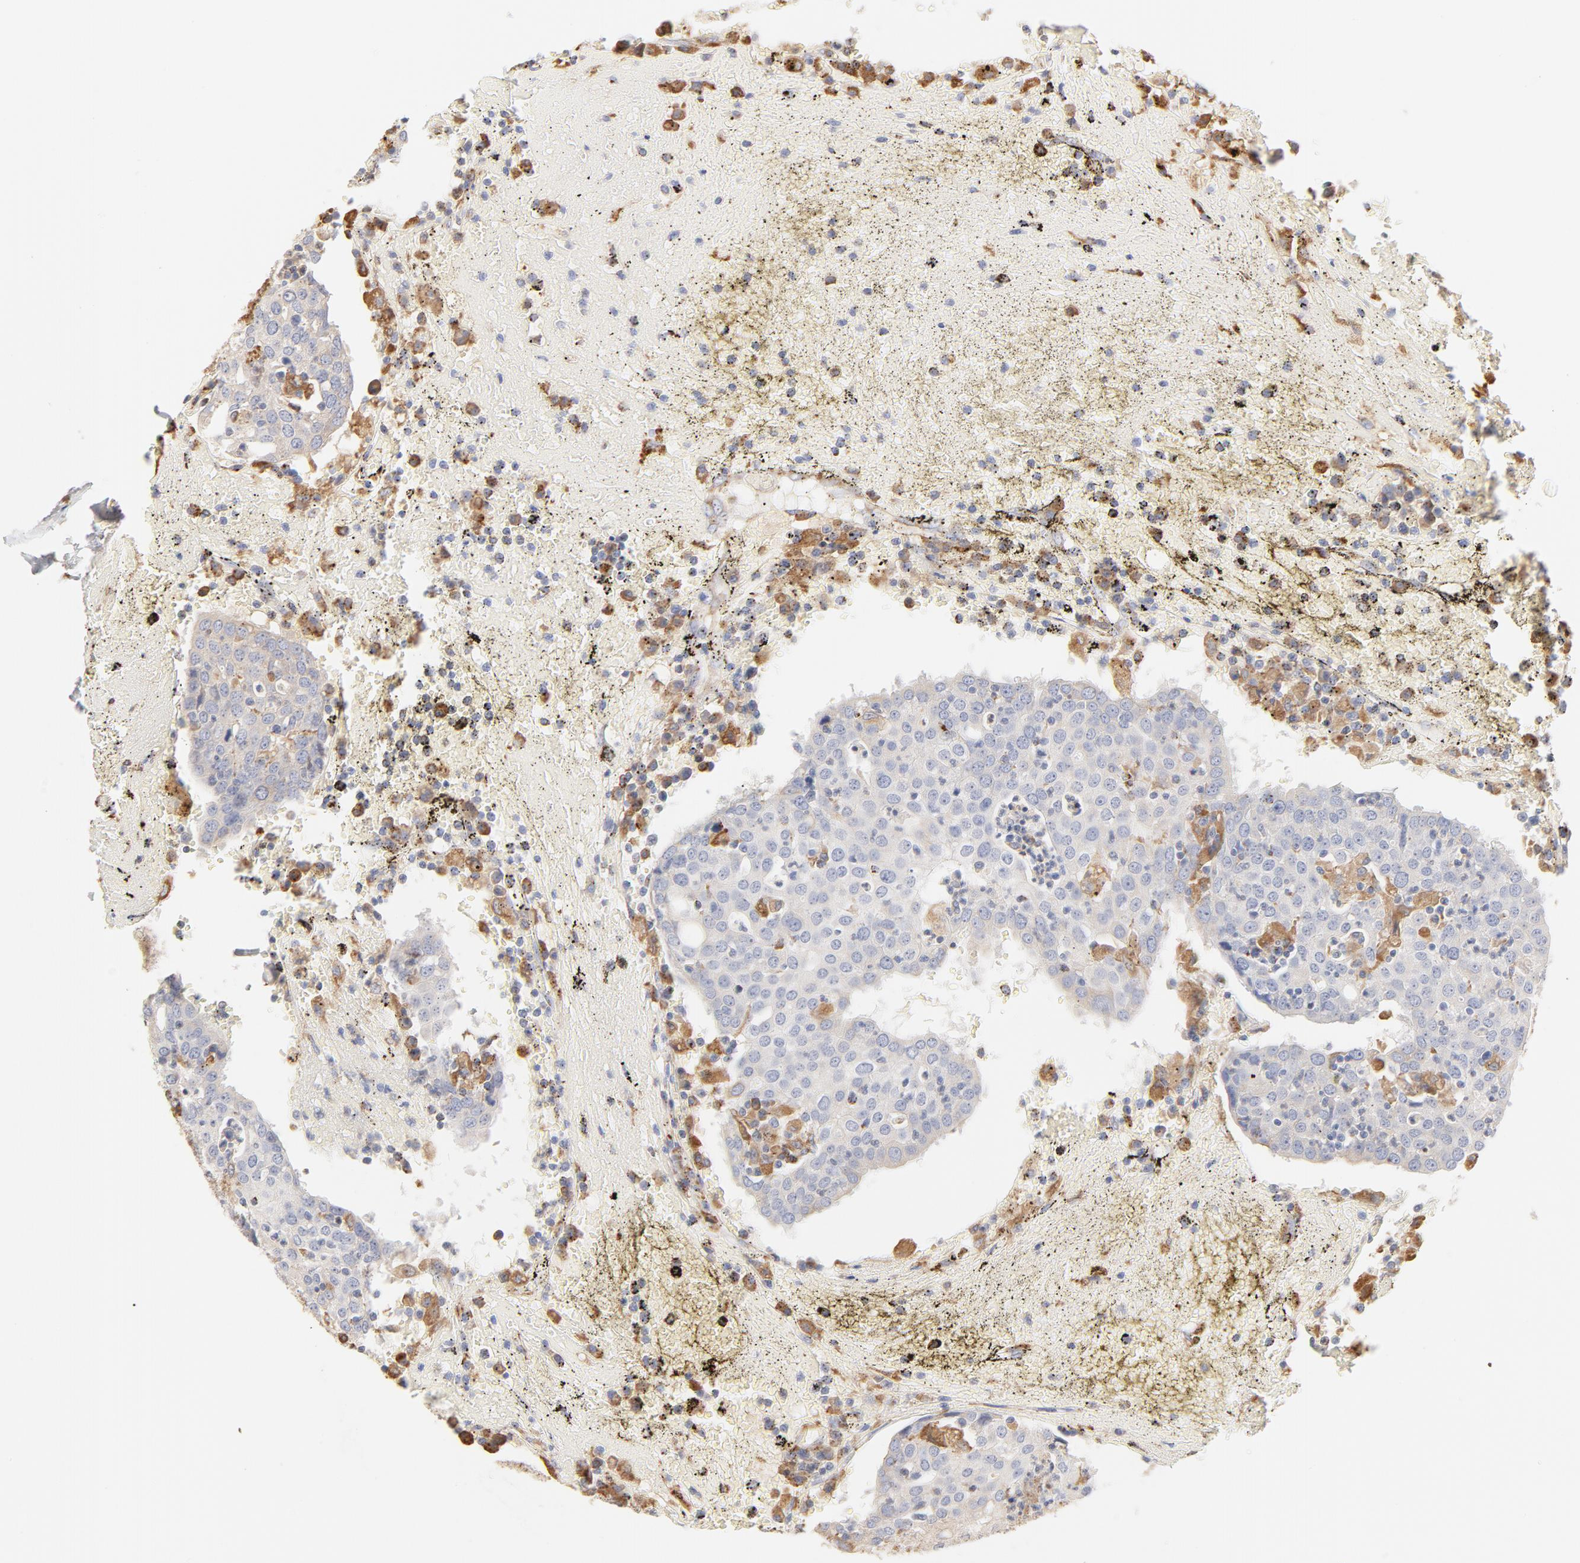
{"staining": {"intensity": "negative", "quantity": "none", "location": "none"}, "tissue": "head and neck cancer", "cell_type": "Tumor cells", "image_type": "cancer", "snomed": [{"axis": "morphology", "description": "Adenocarcinoma, NOS"}, {"axis": "topography", "description": "Salivary gland"}, {"axis": "topography", "description": "Head-Neck"}], "caption": "Tumor cells show no significant protein positivity in head and neck adenocarcinoma. (DAB immunohistochemistry (IHC), high magnification).", "gene": "CTSH", "patient": {"sex": "female", "age": 65}}